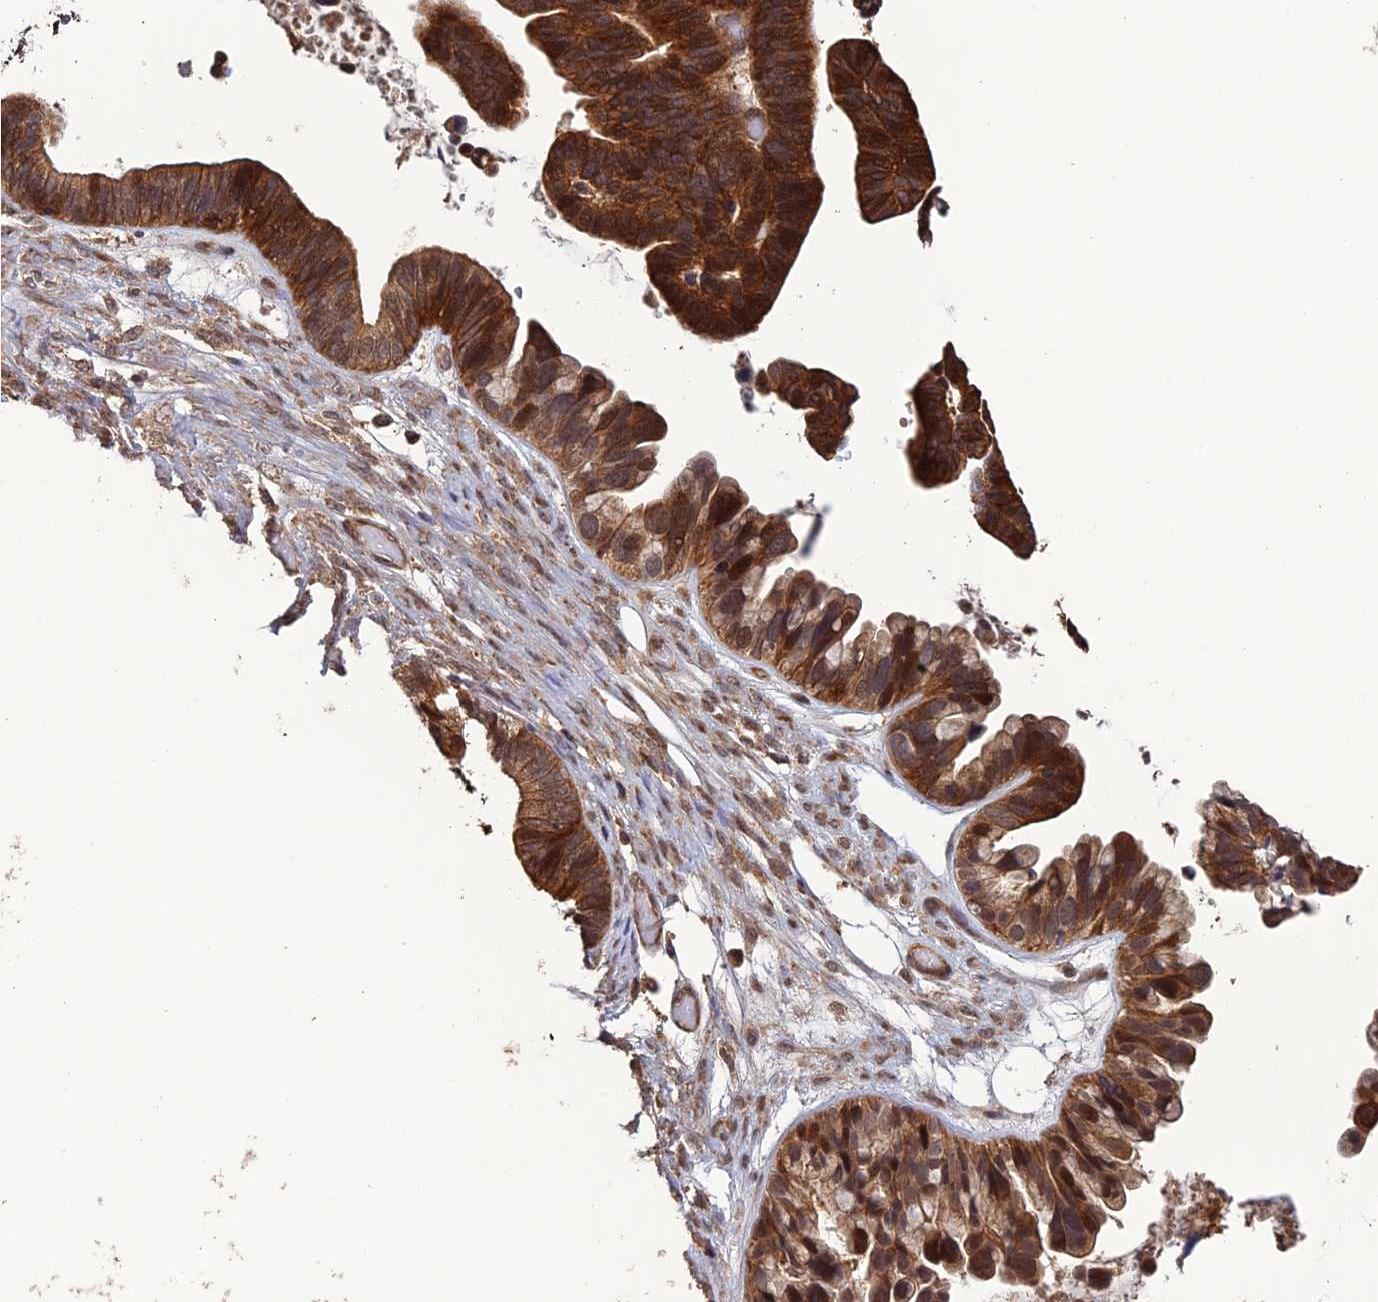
{"staining": {"intensity": "moderate", "quantity": ">75%", "location": "cytoplasmic/membranous"}, "tissue": "ovarian cancer", "cell_type": "Tumor cells", "image_type": "cancer", "snomed": [{"axis": "morphology", "description": "Cystadenocarcinoma, serous, NOS"}, {"axis": "topography", "description": "Ovary"}], "caption": "Brown immunohistochemical staining in human ovarian serous cystadenocarcinoma reveals moderate cytoplasmic/membranous positivity in approximately >75% of tumor cells.", "gene": "LIN37", "patient": {"sex": "female", "age": 56}}